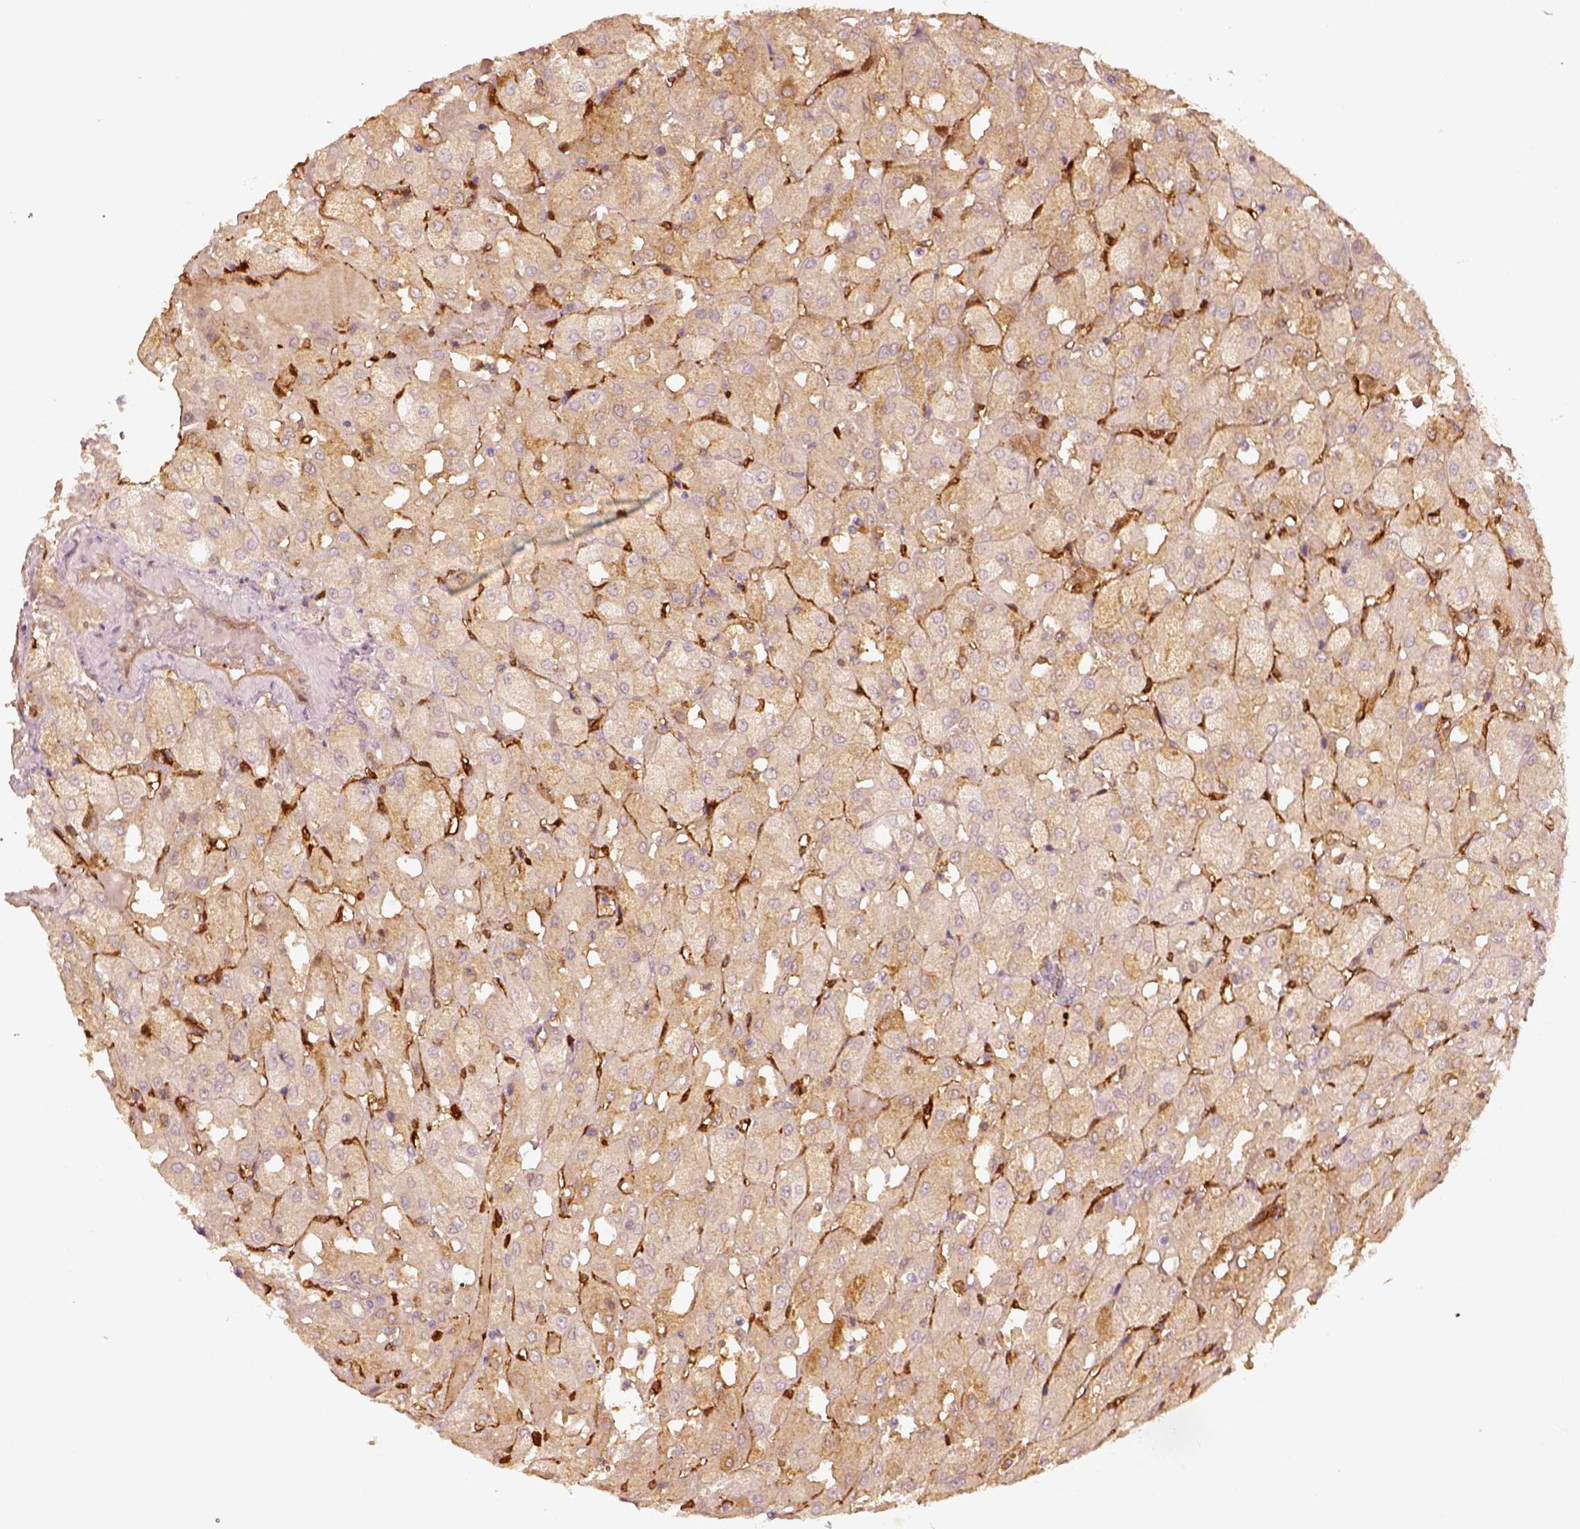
{"staining": {"intensity": "weak", "quantity": "25%-75%", "location": "cytoplasmic/membranous"}, "tissue": "renal cancer", "cell_type": "Tumor cells", "image_type": "cancer", "snomed": [{"axis": "morphology", "description": "Adenocarcinoma, NOS"}, {"axis": "topography", "description": "Kidney"}], "caption": "Protein staining of renal cancer (adenocarcinoma) tissue reveals weak cytoplasmic/membranous positivity in about 25%-75% of tumor cells. (IHC, brightfield microscopy, high magnification).", "gene": "FSCN1", "patient": {"sex": "male", "age": 72}}